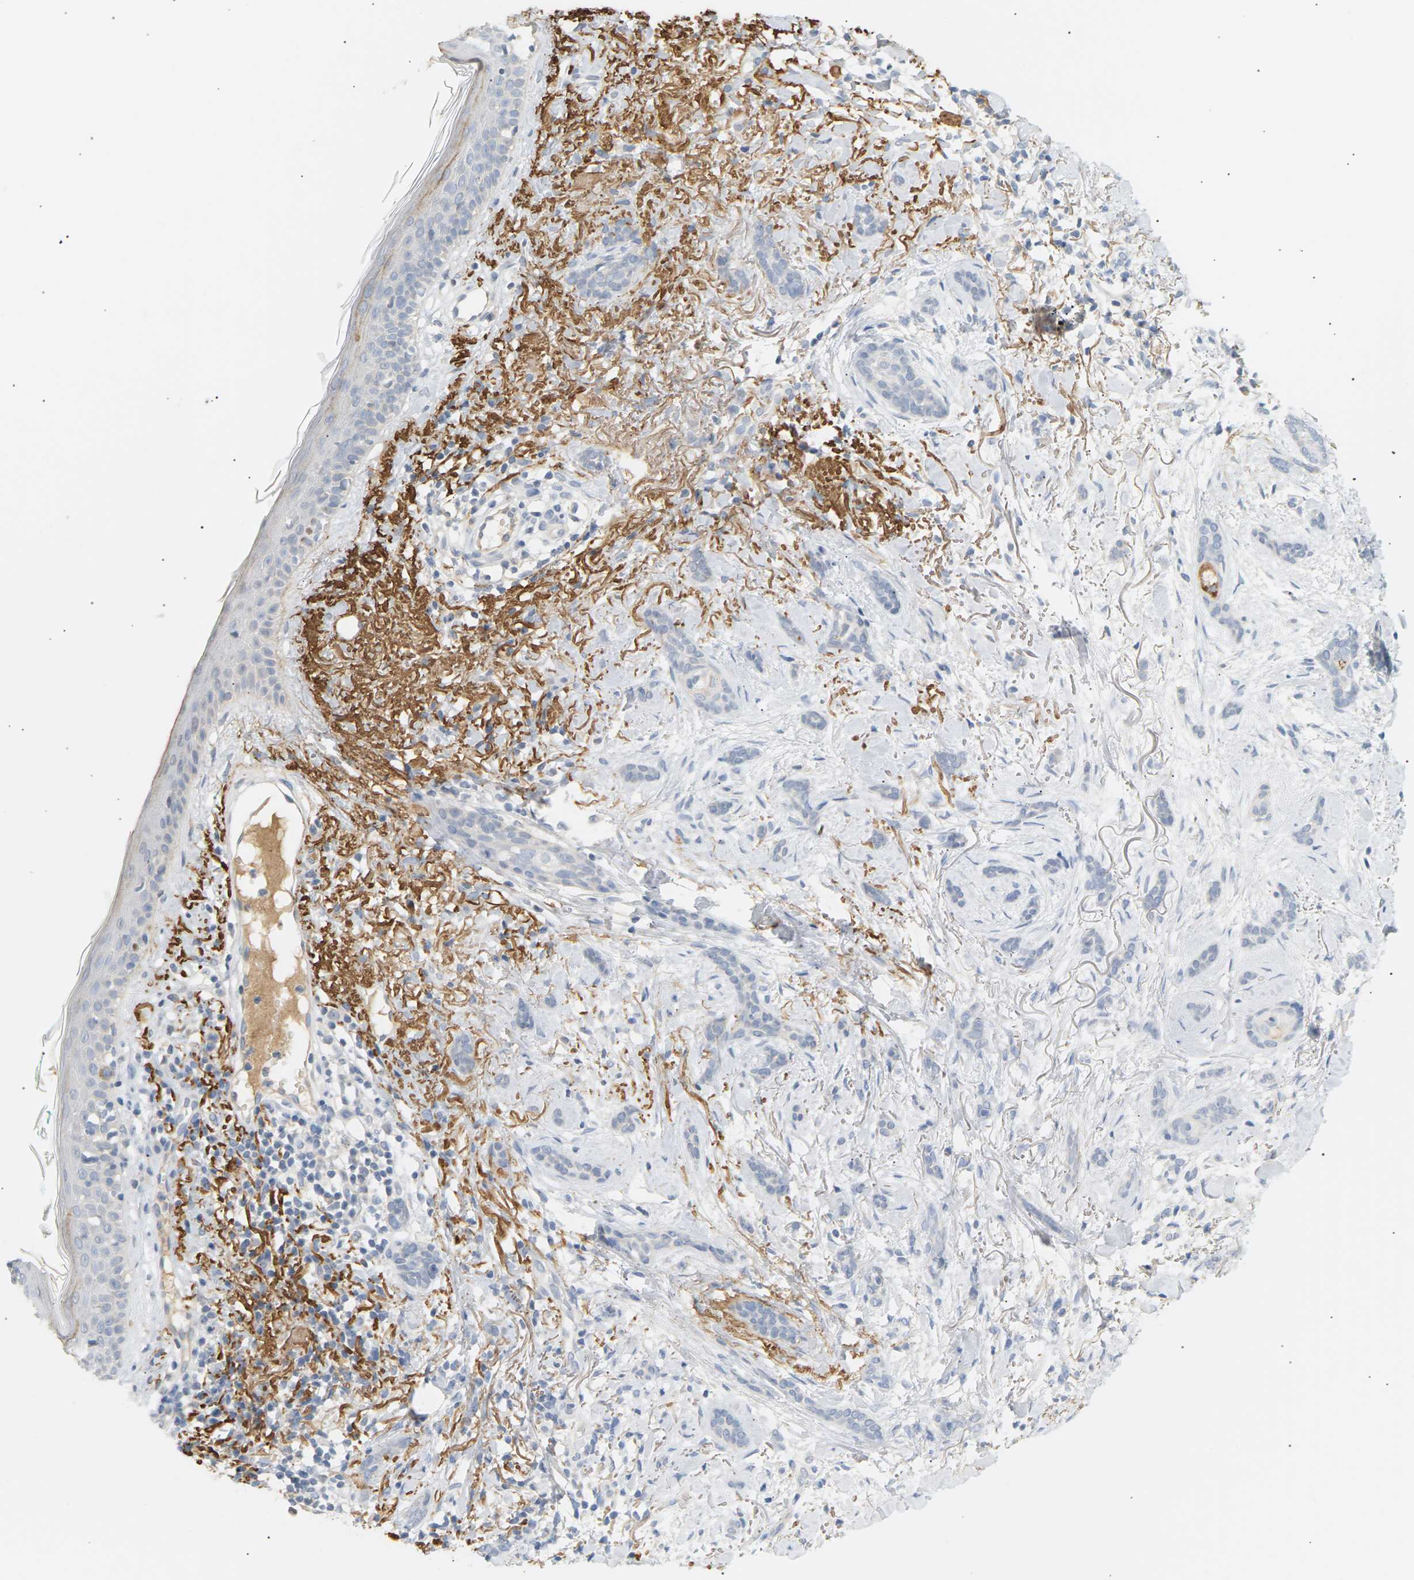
{"staining": {"intensity": "negative", "quantity": "none", "location": "none"}, "tissue": "skin cancer", "cell_type": "Tumor cells", "image_type": "cancer", "snomed": [{"axis": "morphology", "description": "Basal cell carcinoma"}, {"axis": "morphology", "description": "Adnexal tumor, benign"}, {"axis": "topography", "description": "Skin"}], "caption": "Benign adnexal tumor (skin) was stained to show a protein in brown. There is no significant staining in tumor cells.", "gene": "CLU", "patient": {"sex": "female", "age": 42}}